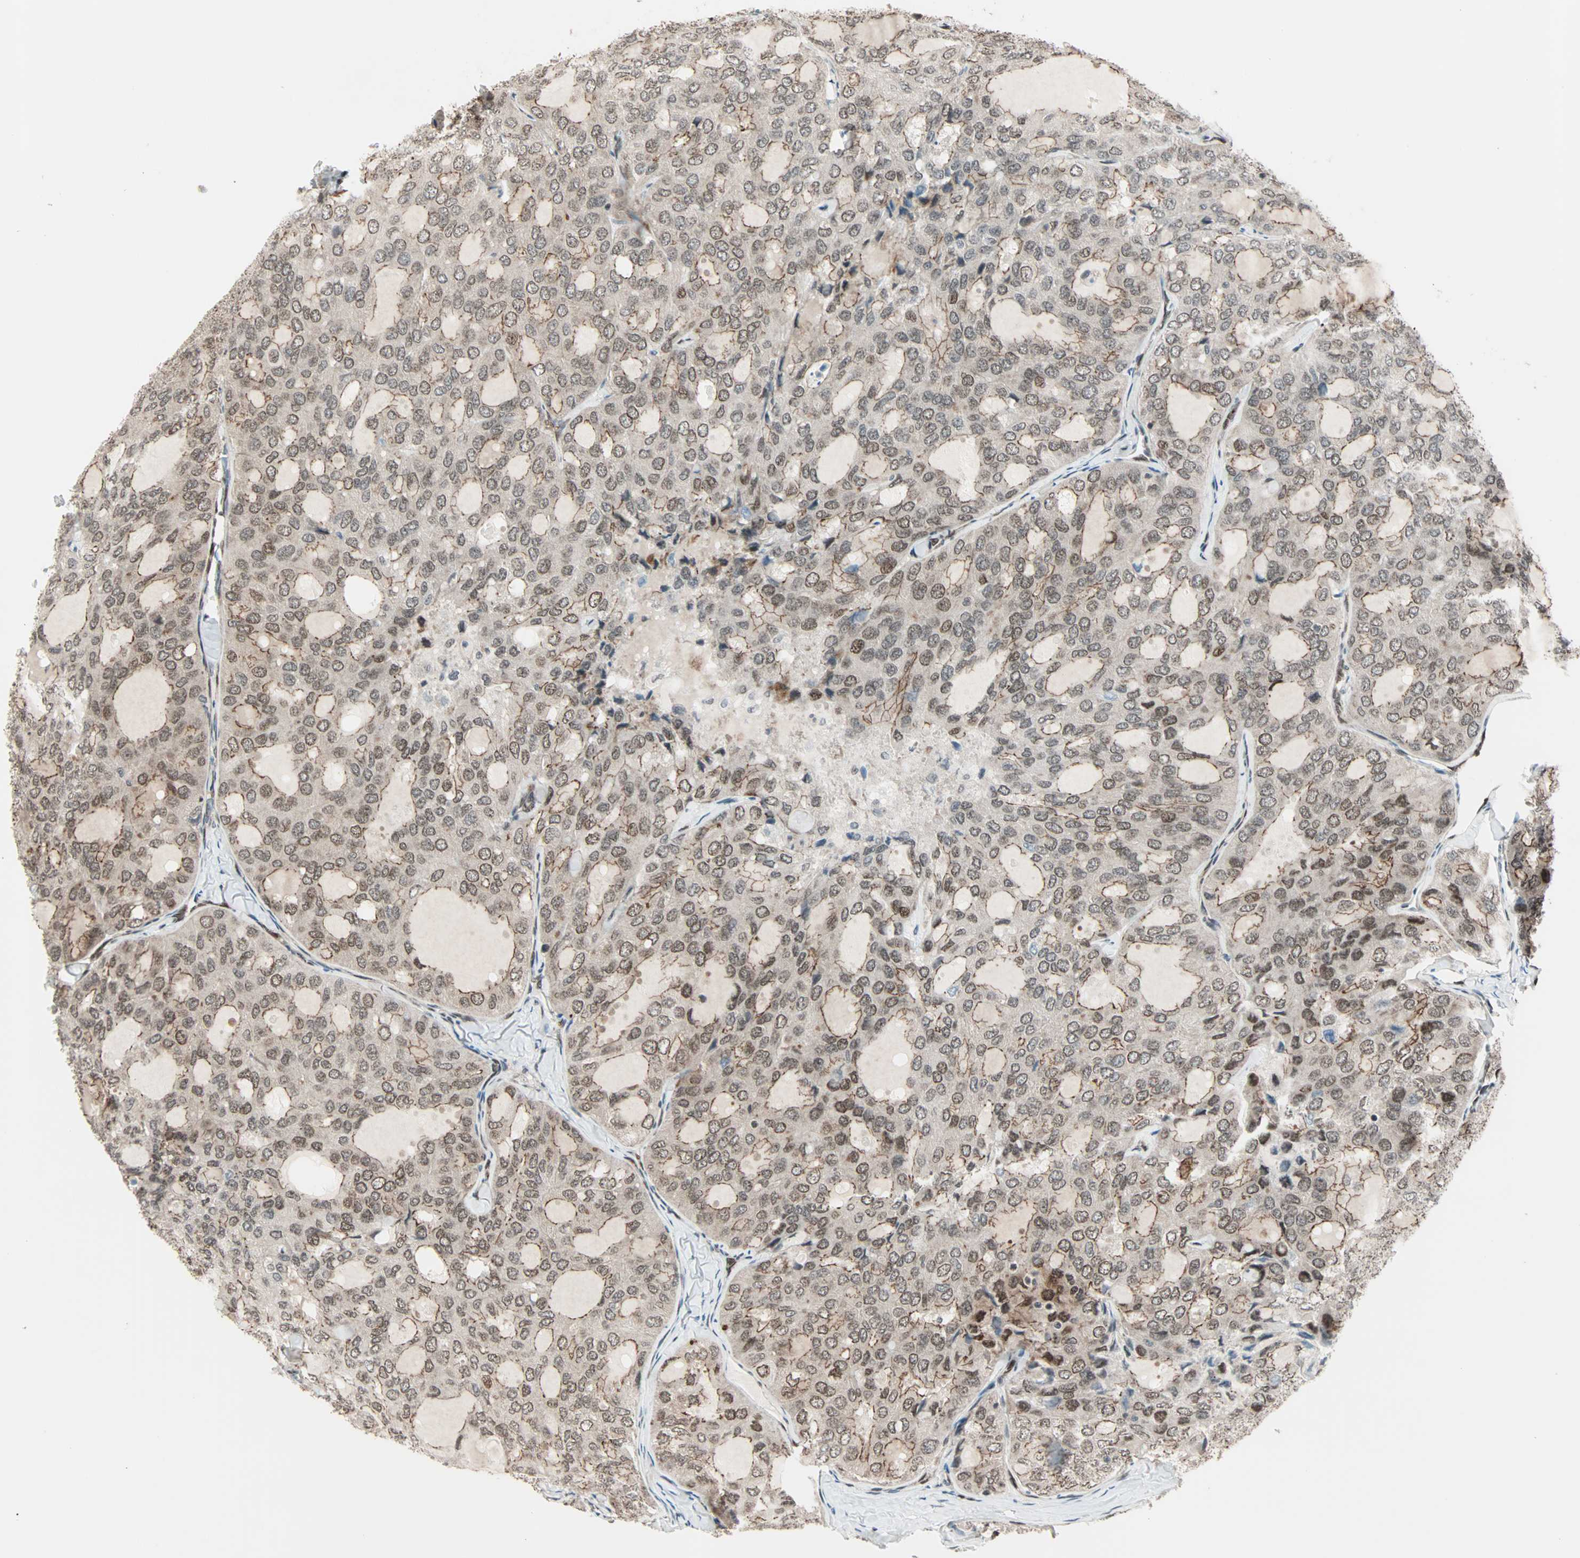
{"staining": {"intensity": "weak", "quantity": ">75%", "location": "cytoplasmic/membranous,nuclear"}, "tissue": "thyroid cancer", "cell_type": "Tumor cells", "image_type": "cancer", "snomed": [{"axis": "morphology", "description": "Follicular adenoma carcinoma, NOS"}, {"axis": "topography", "description": "Thyroid gland"}], "caption": "Immunohistochemistry photomicrograph of human follicular adenoma carcinoma (thyroid) stained for a protein (brown), which shows low levels of weak cytoplasmic/membranous and nuclear positivity in approximately >75% of tumor cells.", "gene": "CBX4", "patient": {"sex": "male", "age": 75}}